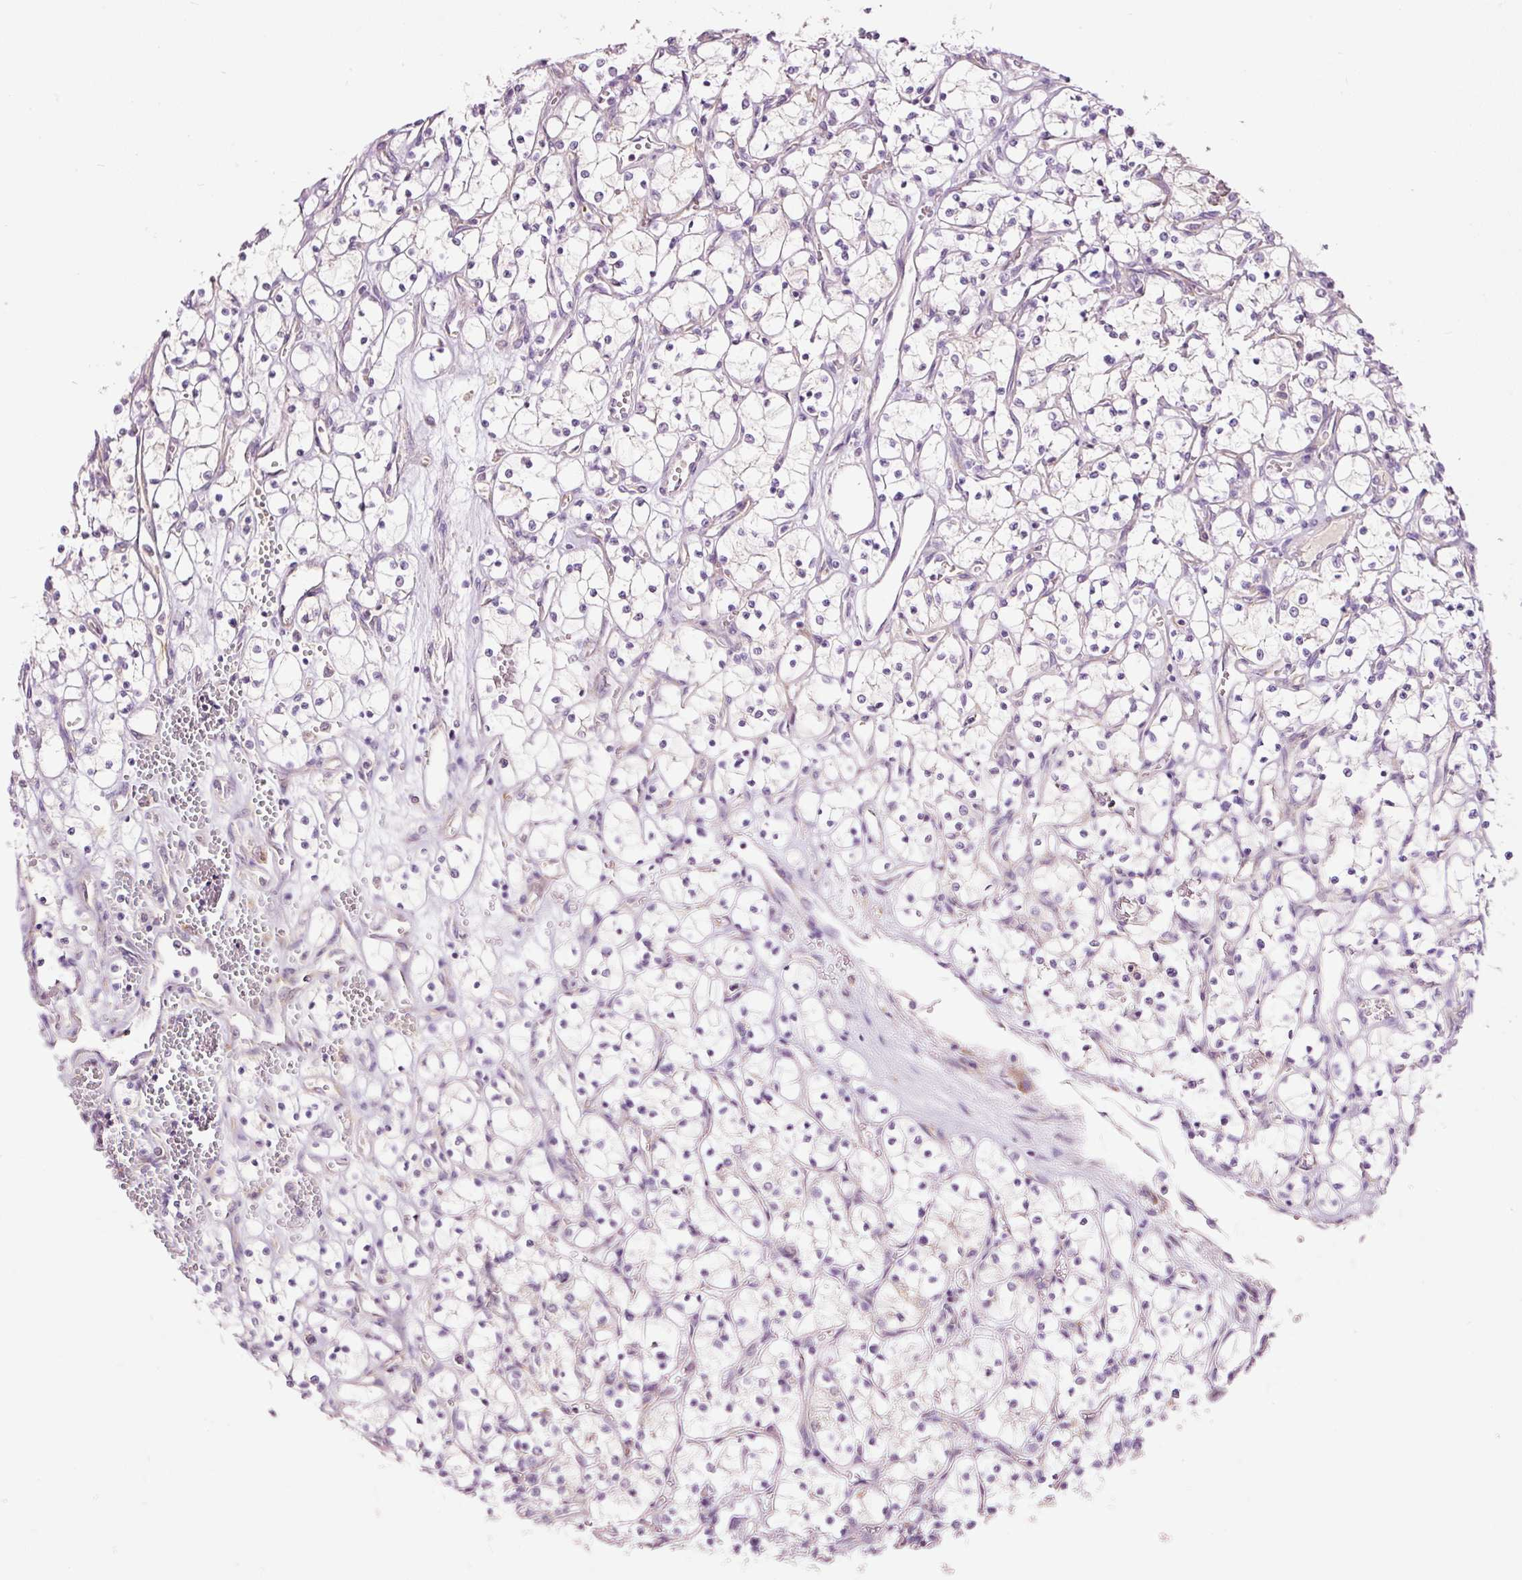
{"staining": {"intensity": "negative", "quantity": "none", "location": "none"}, "tissue": "renal cancer", "cell_type": "Tumor cells", "image_type": "cancer", "snomed": [{"axis": "morphology", "description": "Adenocarcinoma, NOS"}, {"axis": "topography", "description": "Kidney"}], "caption": "Adenocarcinoma (renal) stained for a protein using immunohistochemistry (IHC) demonstrates no staining tumor cells.", "gene": "RSPO2", "patient": {"sex": "female", "age": 69}}